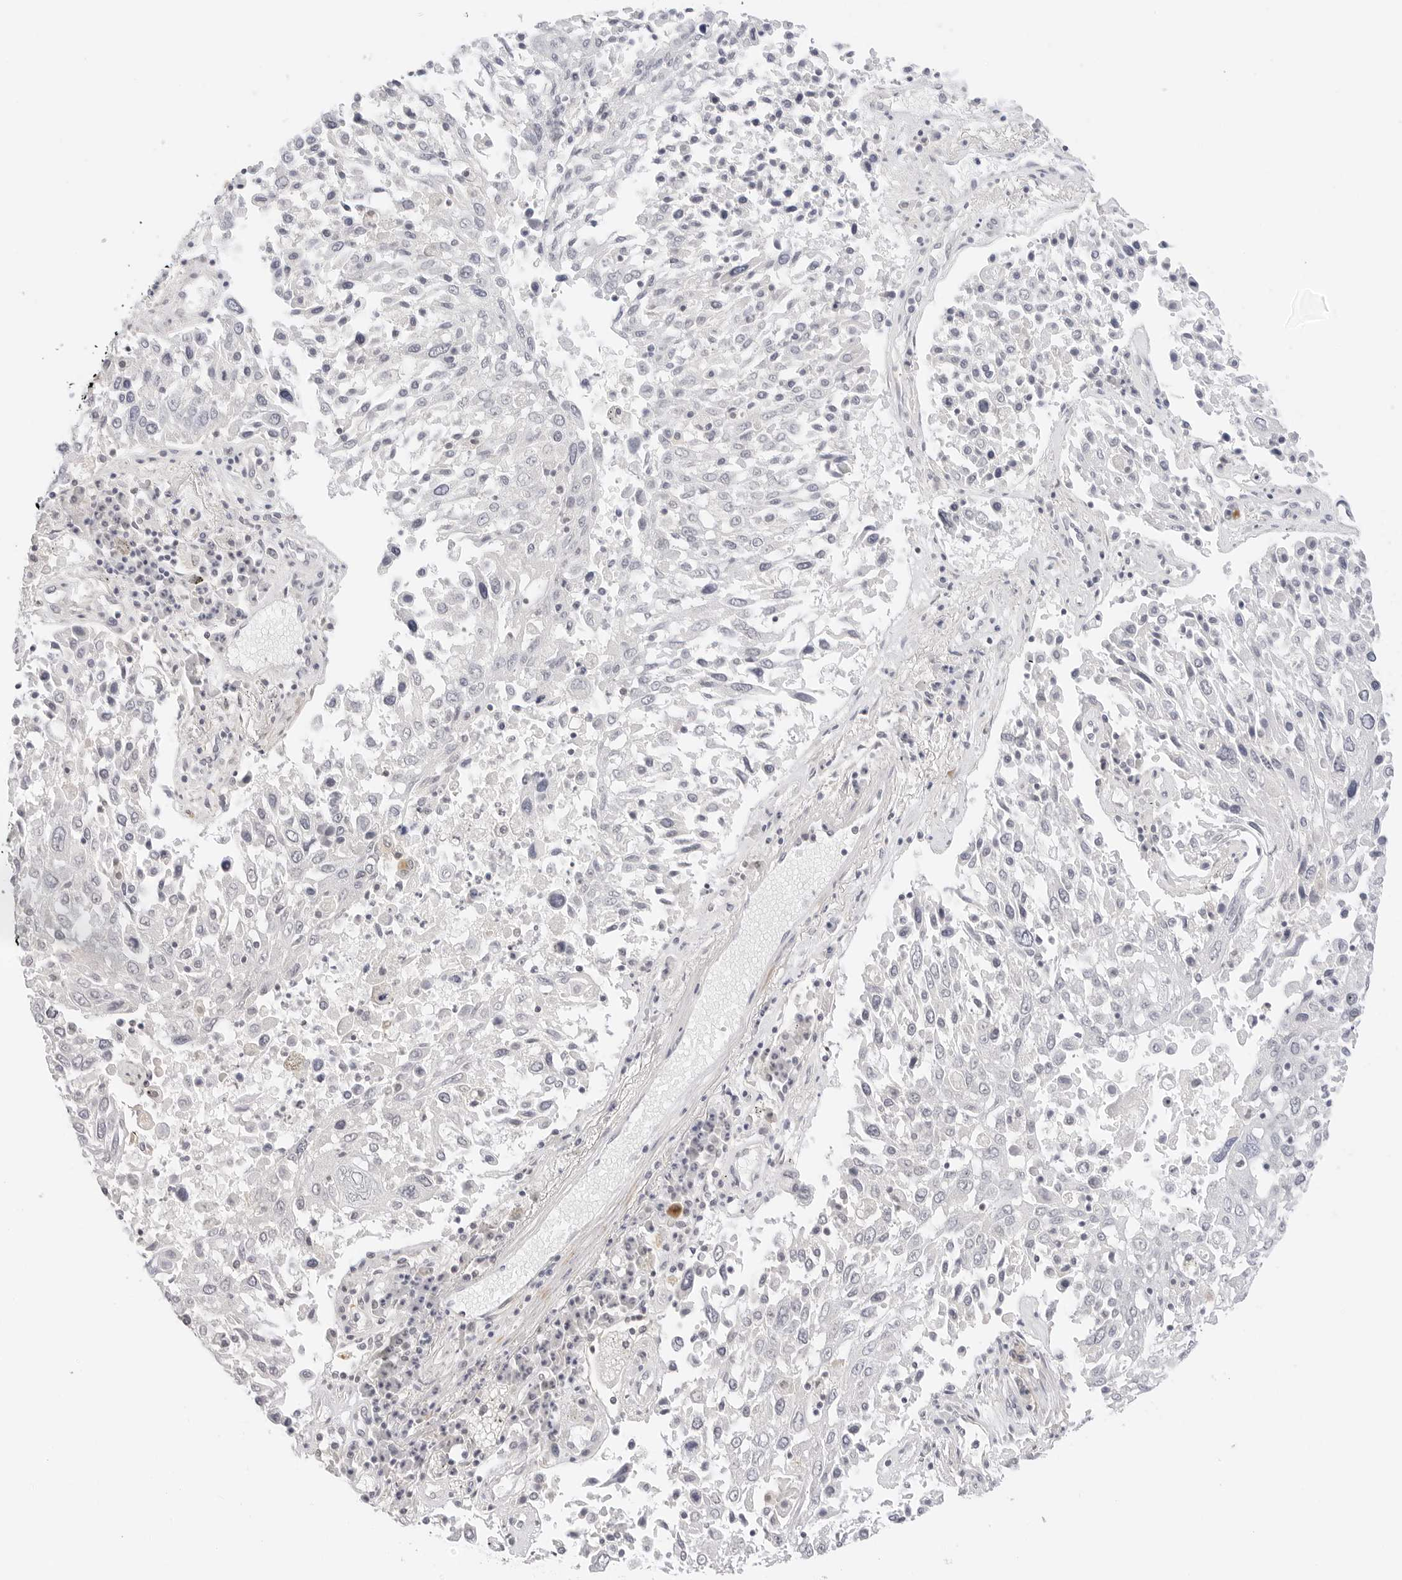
{"staining": {"intensity": "negative", "quantity": "none", "location": "none"}, "tissue": "lung cancer", "cell_type": "Tumor cells", "image_type": "cancer", "snomed": [{"axis": "morphology", "description": "Squamous cell carcinoma, NOS"}, {"axis": "topography", "description": "Lung"}], "caption": "The image shows no significant expression in tumor cells of lung cancer.", "gene": "PCDH19", "patient": {"sex": "male", "age": 65}}